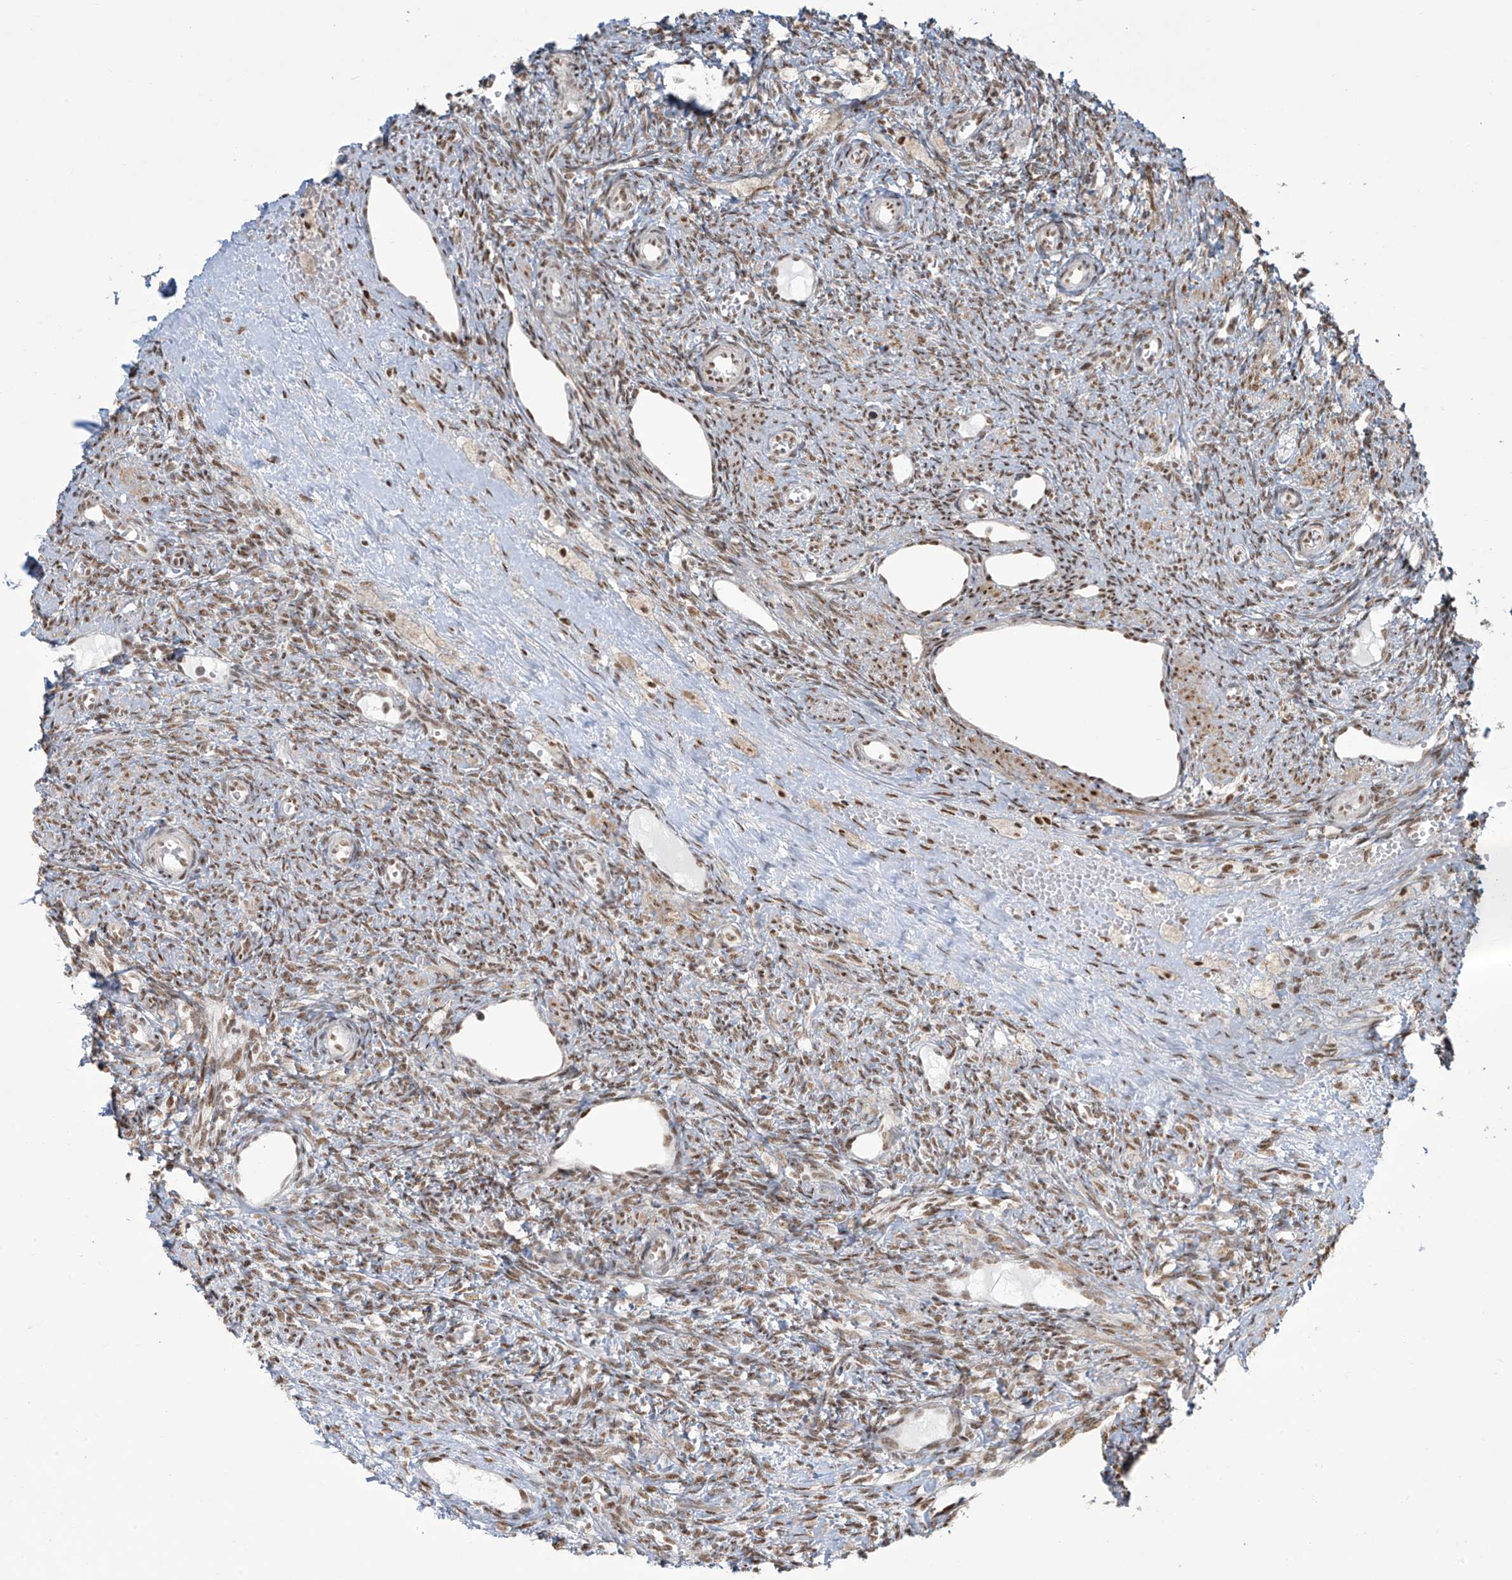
{"staining": {"intensity": "moderate", "quantity": ">75%", "location": "nuclear"}, "tissue": "ovary", "cell_type": "Follicle cells", "image_type": "normal", "snomed": [{"axis": "morphology", "description": "Normal tissue, NOS"}, {"axis": "topography", "description": "Ovary"}], "caption": "An immunohistochemistry (IHC) micrograph of normal tissue is shown. Protein staining in brown labels moderate nuclear positivity in ovary within follicle cells.", "gene": "MS4A6A", "patient": {"sex": "female", "age": 41}}